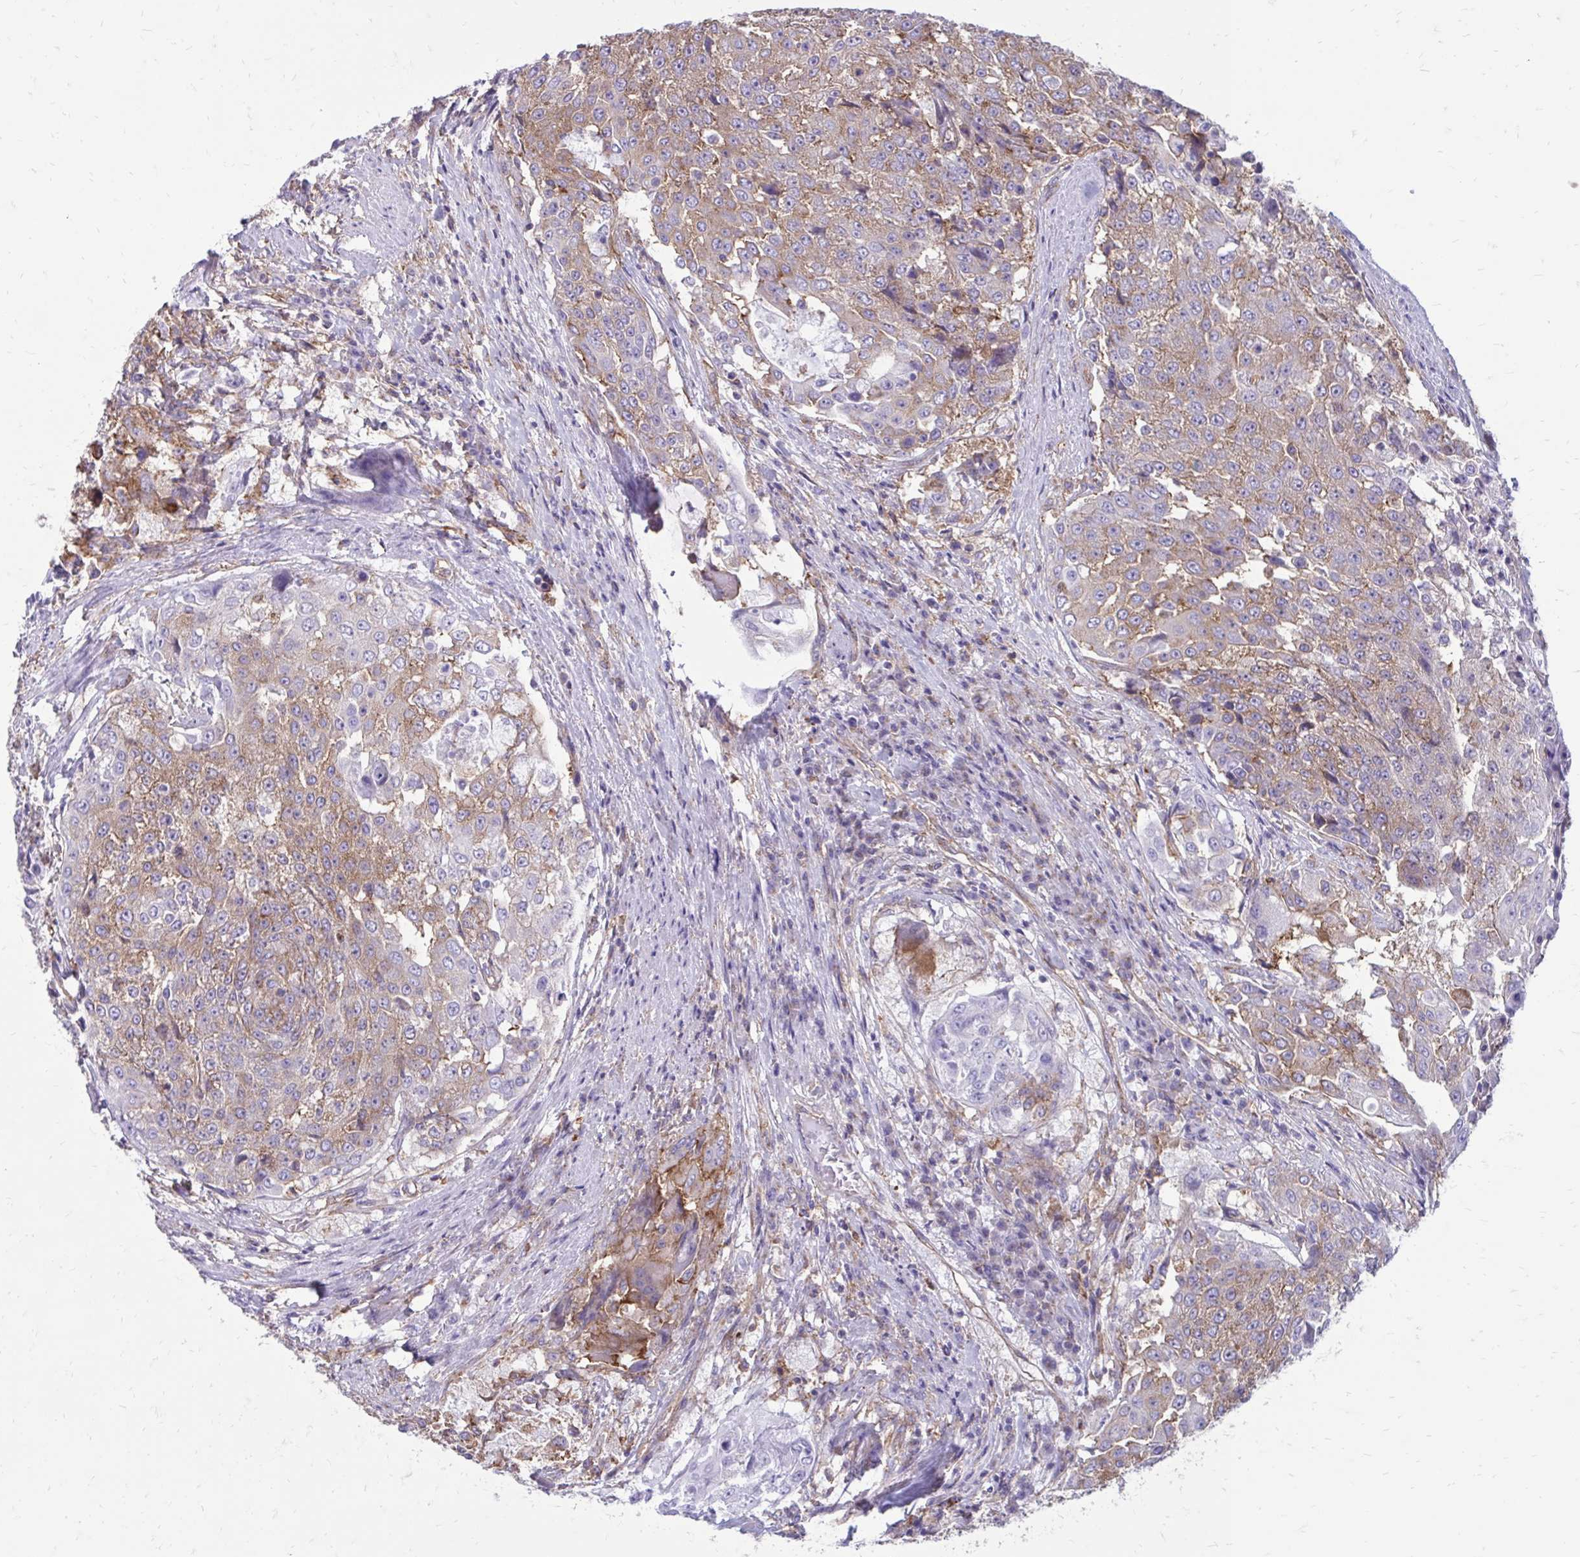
{"staining": {"intensity": "moderate", "quantity": ">75%", "location": "cytoplasmic/membranous"}, "tissue": "urothelial cancer", "cell_type": "Tumor cells", "image_type": "cancer", "snomed": [{"axis": "morphology", "description": "Urothelial carcinoma, High grade"}, {"axis": "topography", "description": "Urinary bladder"}], "caption": "A high-resolution image shows immunohistochemistry staining of urothelial cancer, which demonstrates moderate cytoplasmic/membranous expression in about >75% of tumor cells.", "gene": "CLTA", "patient": {"sex": "female", "age": 63}}